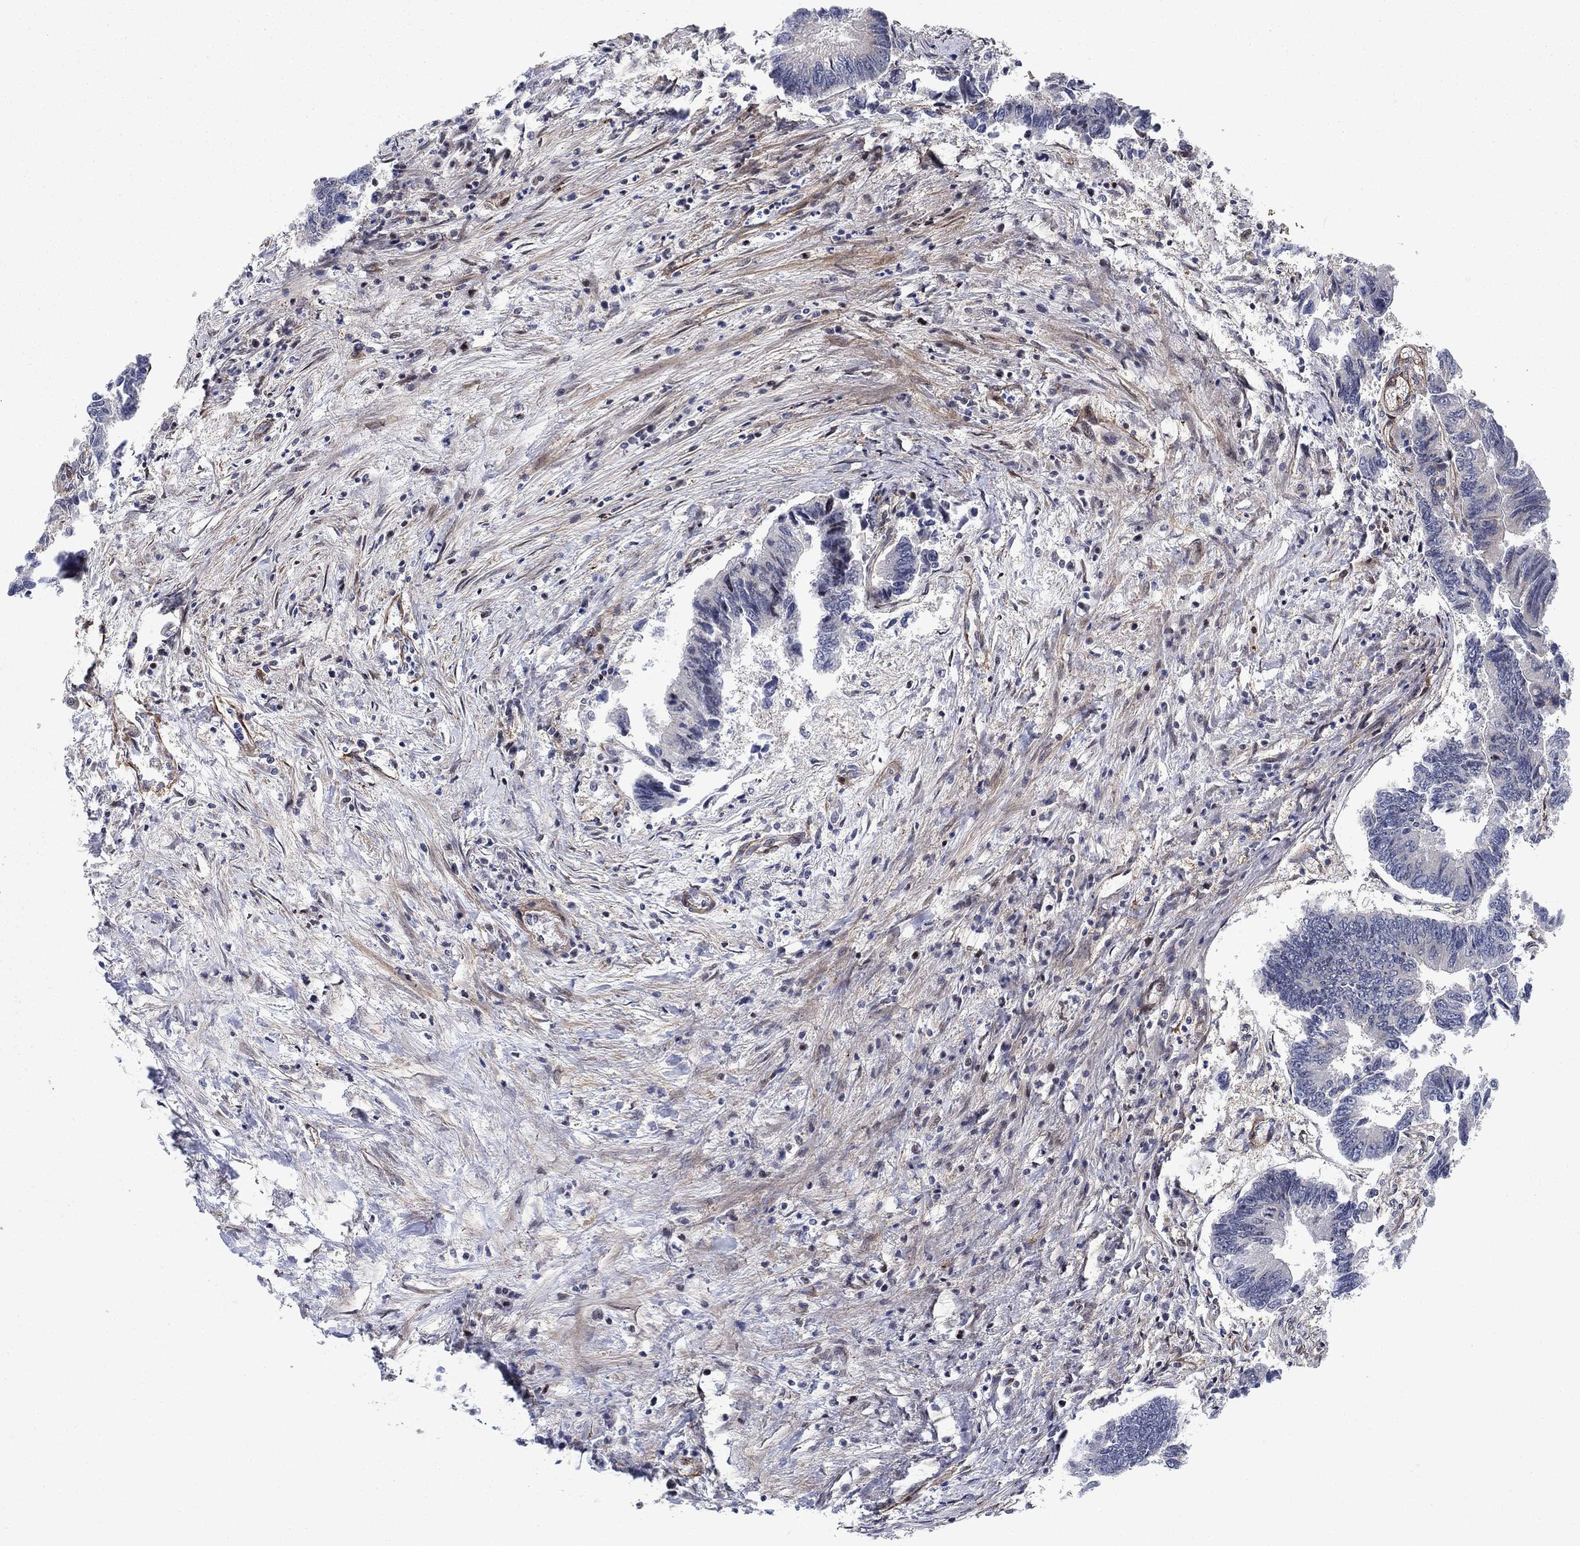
{"staining": {"intensity": "negative", "quantity": "none", "location": "none"}, "tissue": "colorectal cancer", "cell_type": "Tumor cells", "image_type": "cancer", "snomed": [{"axis": "morphology", "description": "Adenocarcinoma, NOS"}, {"axis": "topography", "description": "Colon"}], "caption": "This is an immunohistochemistry (IHC) image of human colorectal adenocarcinoma. There is no expression in tumor cells.", "gene": "PRICKLE4", "patient": {"sex": "female", "age": 65}}